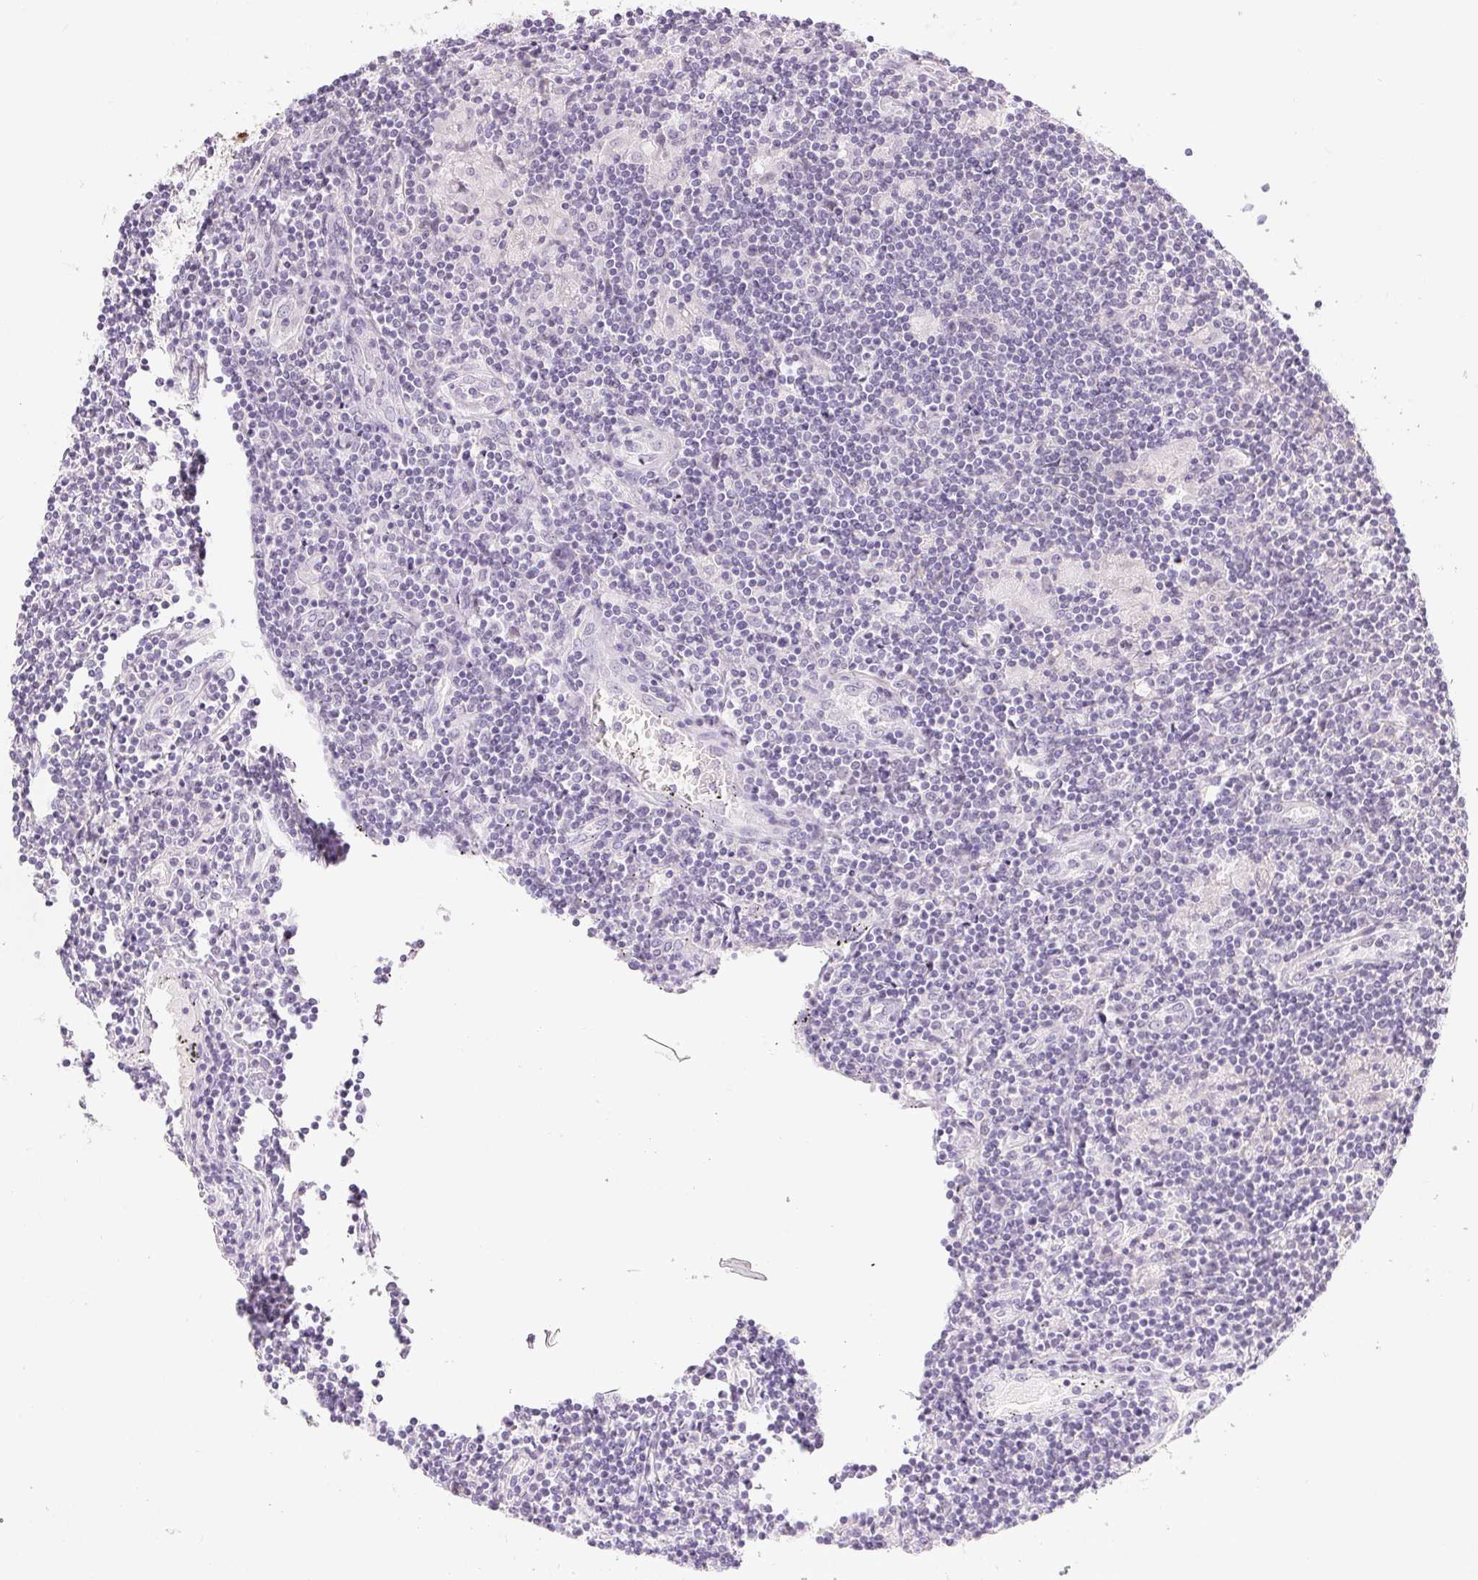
{"staining": {"intensity": "negative", "quantity": "none", "location": "none"}, "tissue": "lymphoma", "cell_type": "Tumor cells", "image_type": "cancer", "snomed": [{"axis": "morphology", "description": "Hodgkin's disease, NOS"}, {"axis": "topography", "description": "Lymph node"}], "caption": "Immunohistochemistry micrograph of human Hodgkin's disease stained for a protein (brown), which displays no expression in tumor cells.", "gene": "SFTPD", "patient": {"sex": "male", "age": 40}}